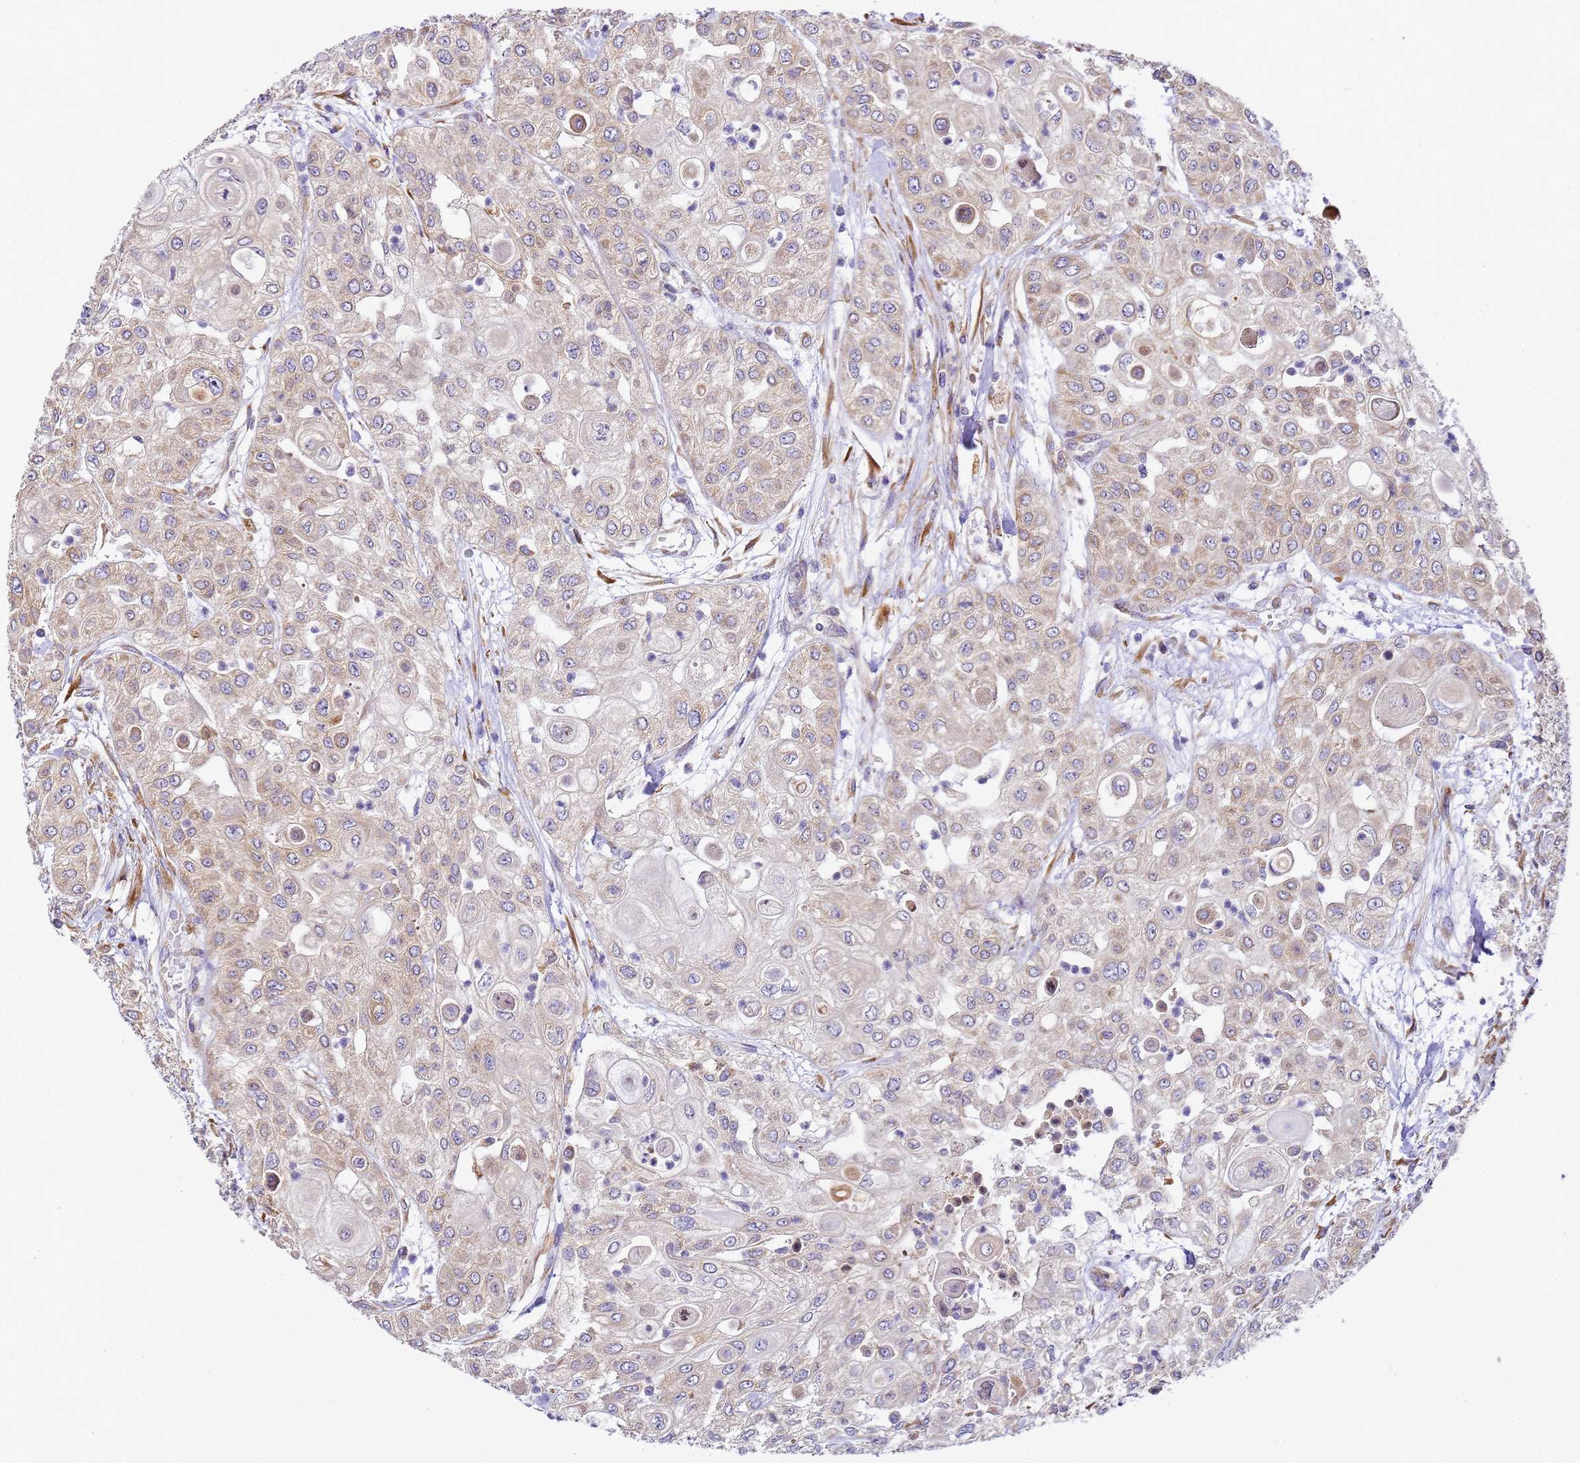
{"staining": {"intensity": "weak", "quantity": "25%-75%", "location": "cytoplasmic/membranous"}, "tissue": "urothelial cancer", "cell_type": "Tumor cells", "image_type": "cancer", "snomed": [{"axis": "morphology", "description": "Urothelial carcinoma, High grade"}, {"axis": "topography", "description": "Urinary bladder"}], "caption": "This histopathology image demonstrates immunohistochemistry staining of urothelial cancer, with low weak cytoplasmic/membranous expression in about 25%-75% of tumor cells.", "gene": "RPL13A", "patient": {"sex": "female", "age": 79}}